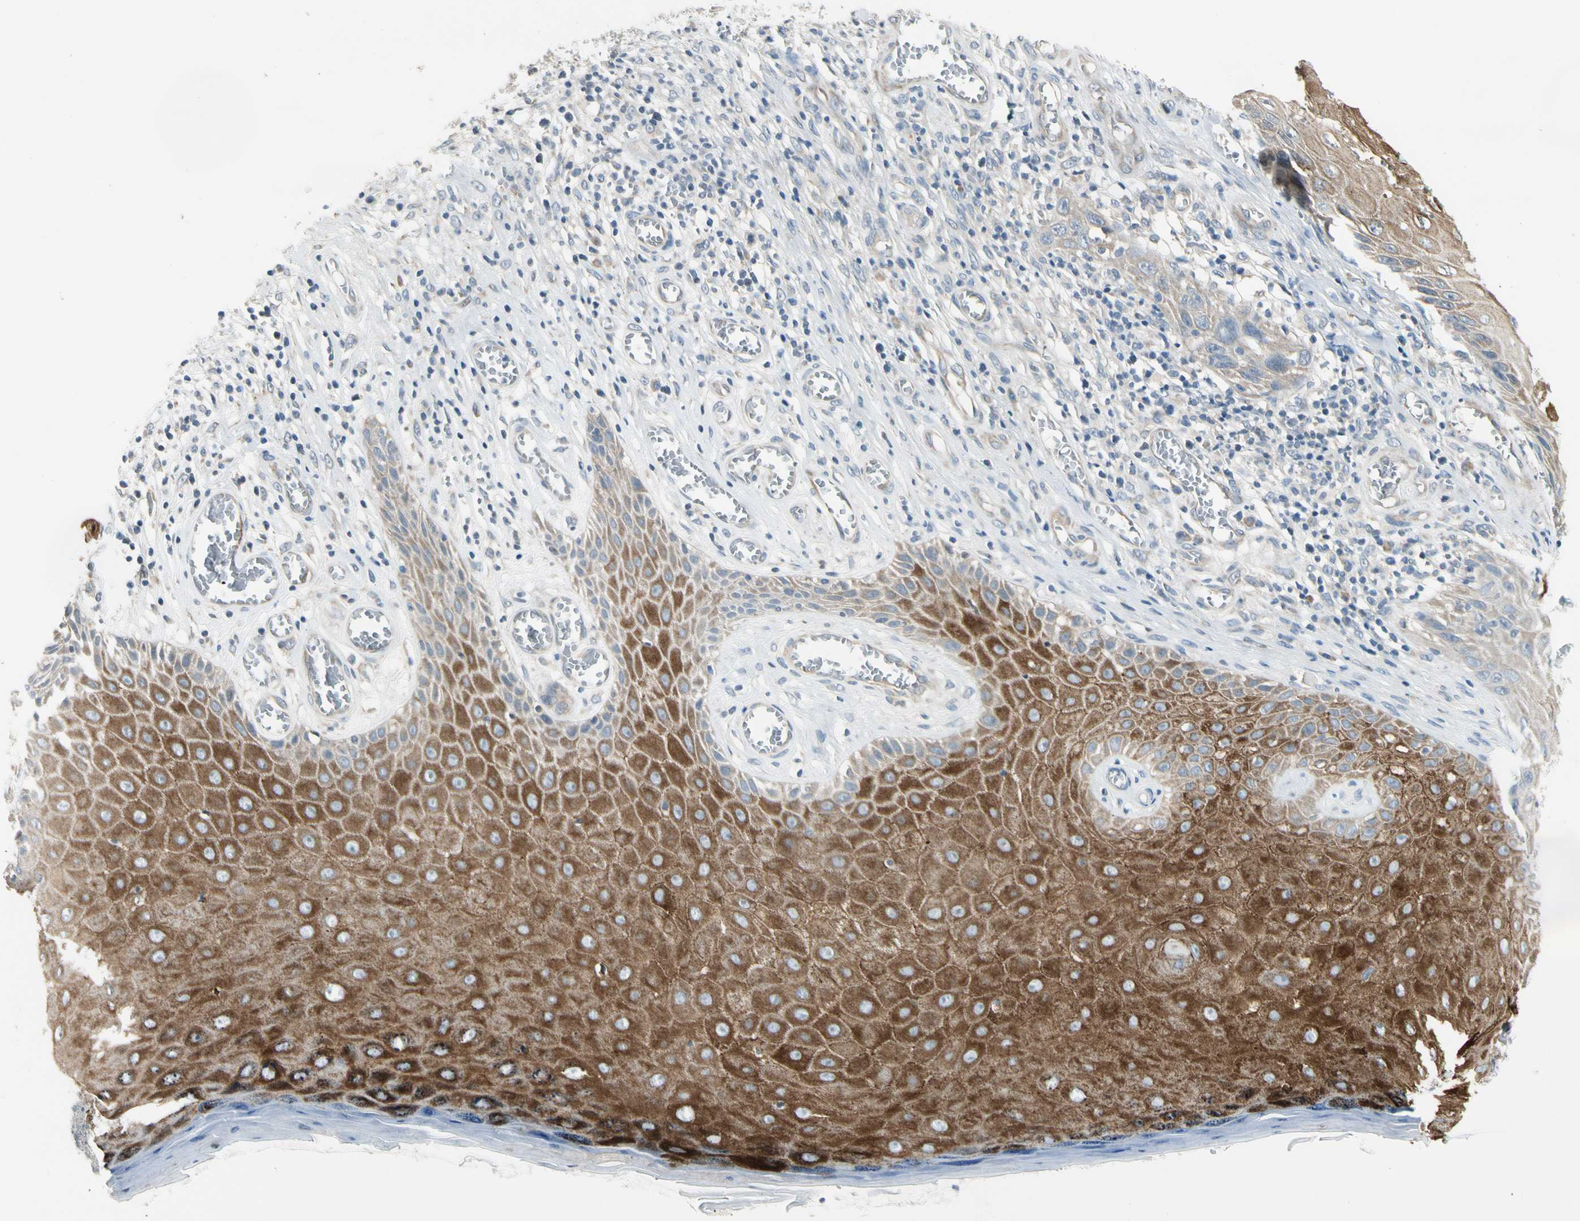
{"staining": {"intensity": "weak", "quantity": ">75%", "location": "cytoplasmic/membranous"}, "tissue": "skin cancer", "cell_type": "Tumor cells", "image_type": "cancer", "snomed": [{"axis": "morphology", "description": "Squamous cell carcinoma, NOS"}, {"axis": "topography", "description": "Skin"}], "caption": "High-magnification brightfield microscopy of skin cancer (squamous cell carcinoma) stained with DAB (brown) and counterstained with hematoxylin (blue). tumor cells exhibit weak cytoplasmic/membranous expression is appreciated in about>75% of cells. Ihc stains the protein in brown and the nuclei are stained blue.", "gene": "SVBP", "patient": {"sex": "female", "age": 73}}